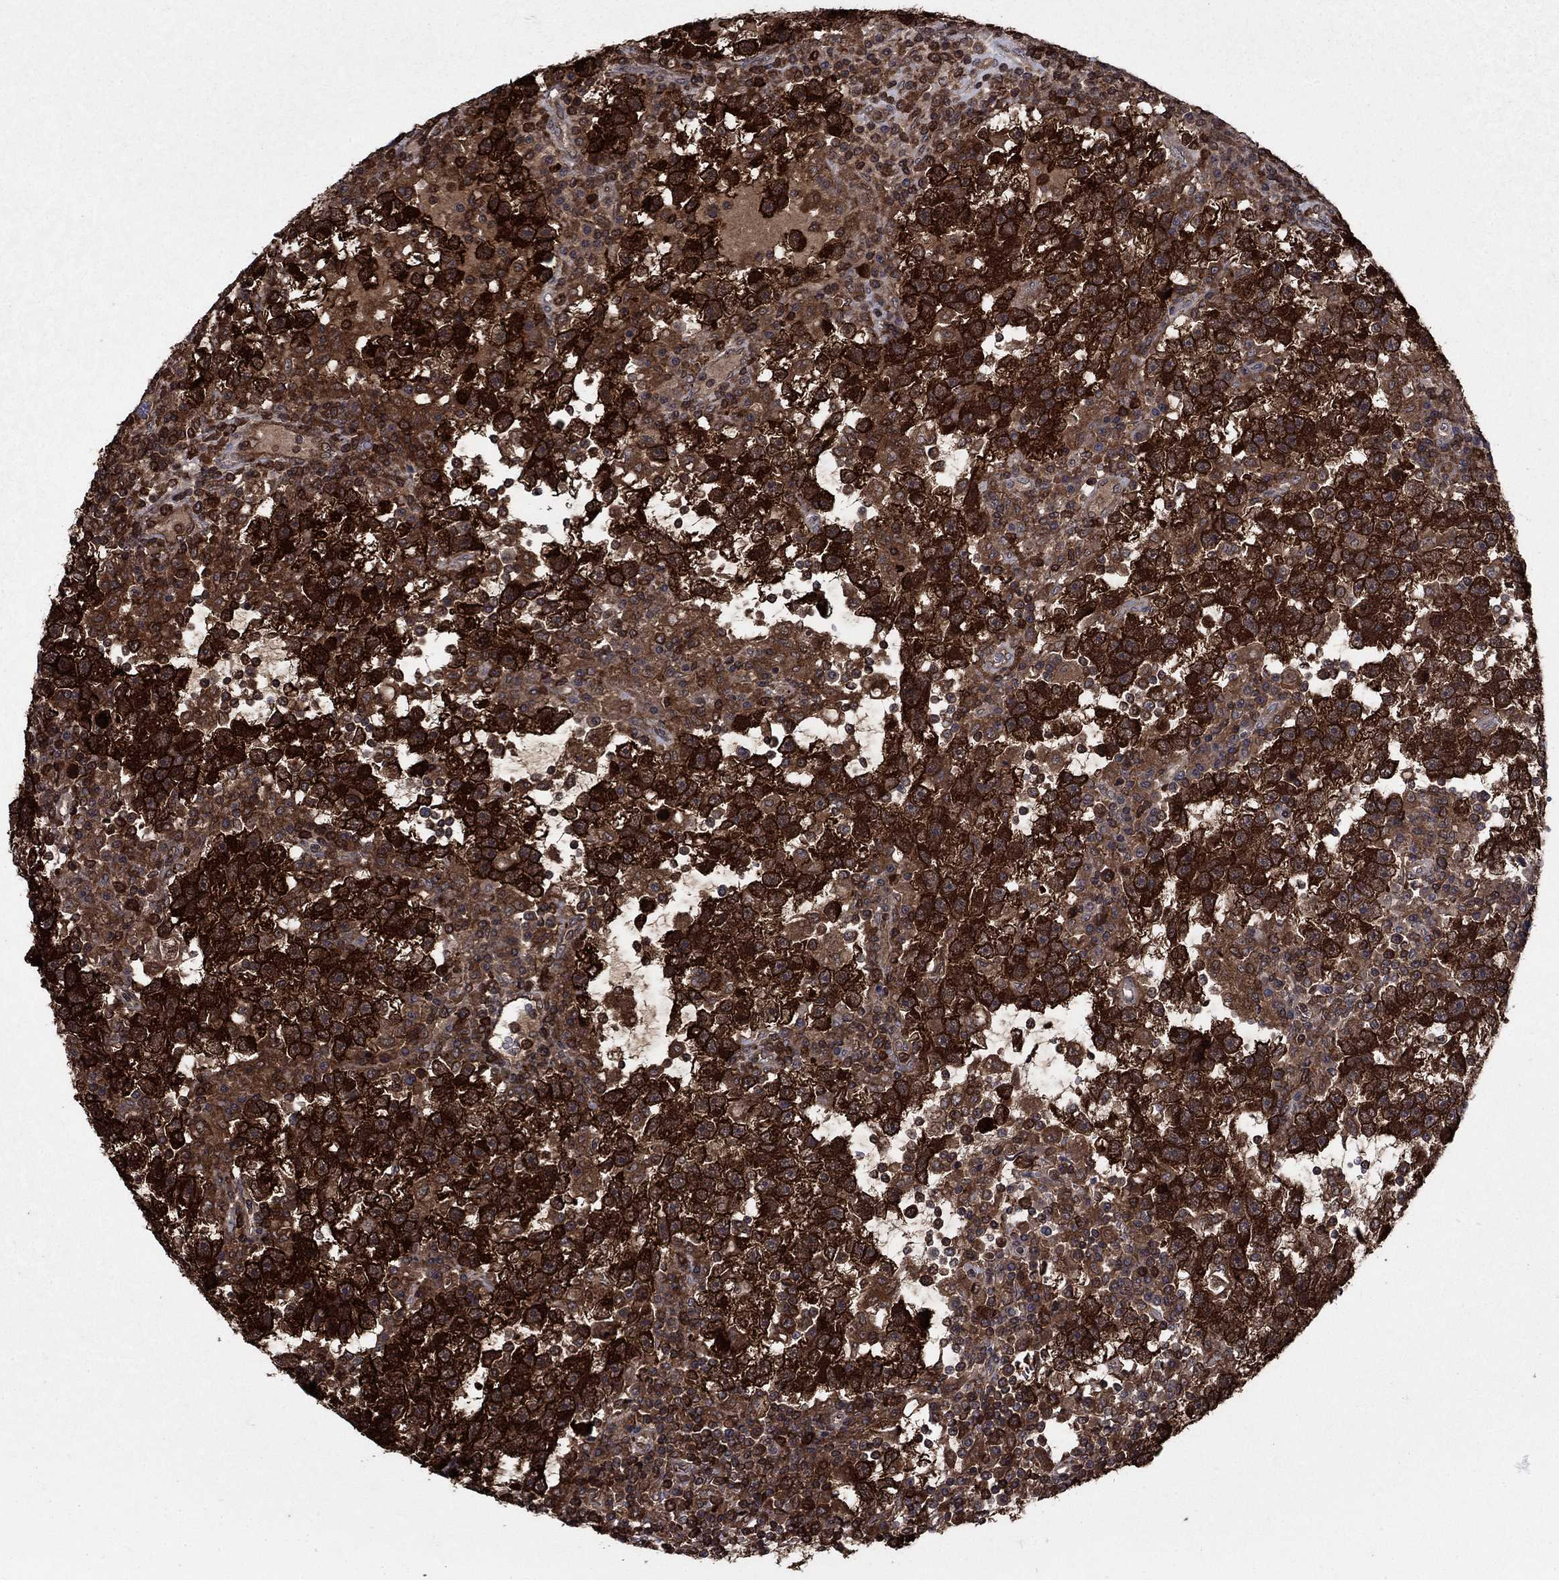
{"staining": {"intensity": "strong", "quantity": ">75%", "location": "cytoplasmic/membranous"}, "tissue": "testis cancer", "cell_type": "Tumor cells", "image_type": "cancer", "snomed": [{"axis": "morphology", "description": "Seminoma, NOS"}, {"axis": "topography", "description": "Testis"}], "caption": "Immunohistochemical staining of testis cancer exhibits high levels of strong cytoplasmic/membranous protein expression in about >75% of tumor cells. (DAB (3,3'-diaminobenzidine) IHC with brightfield microscopy, high magnification).", "gene": "CACYBP", "patient": {"sex": "male", "age": 47}}